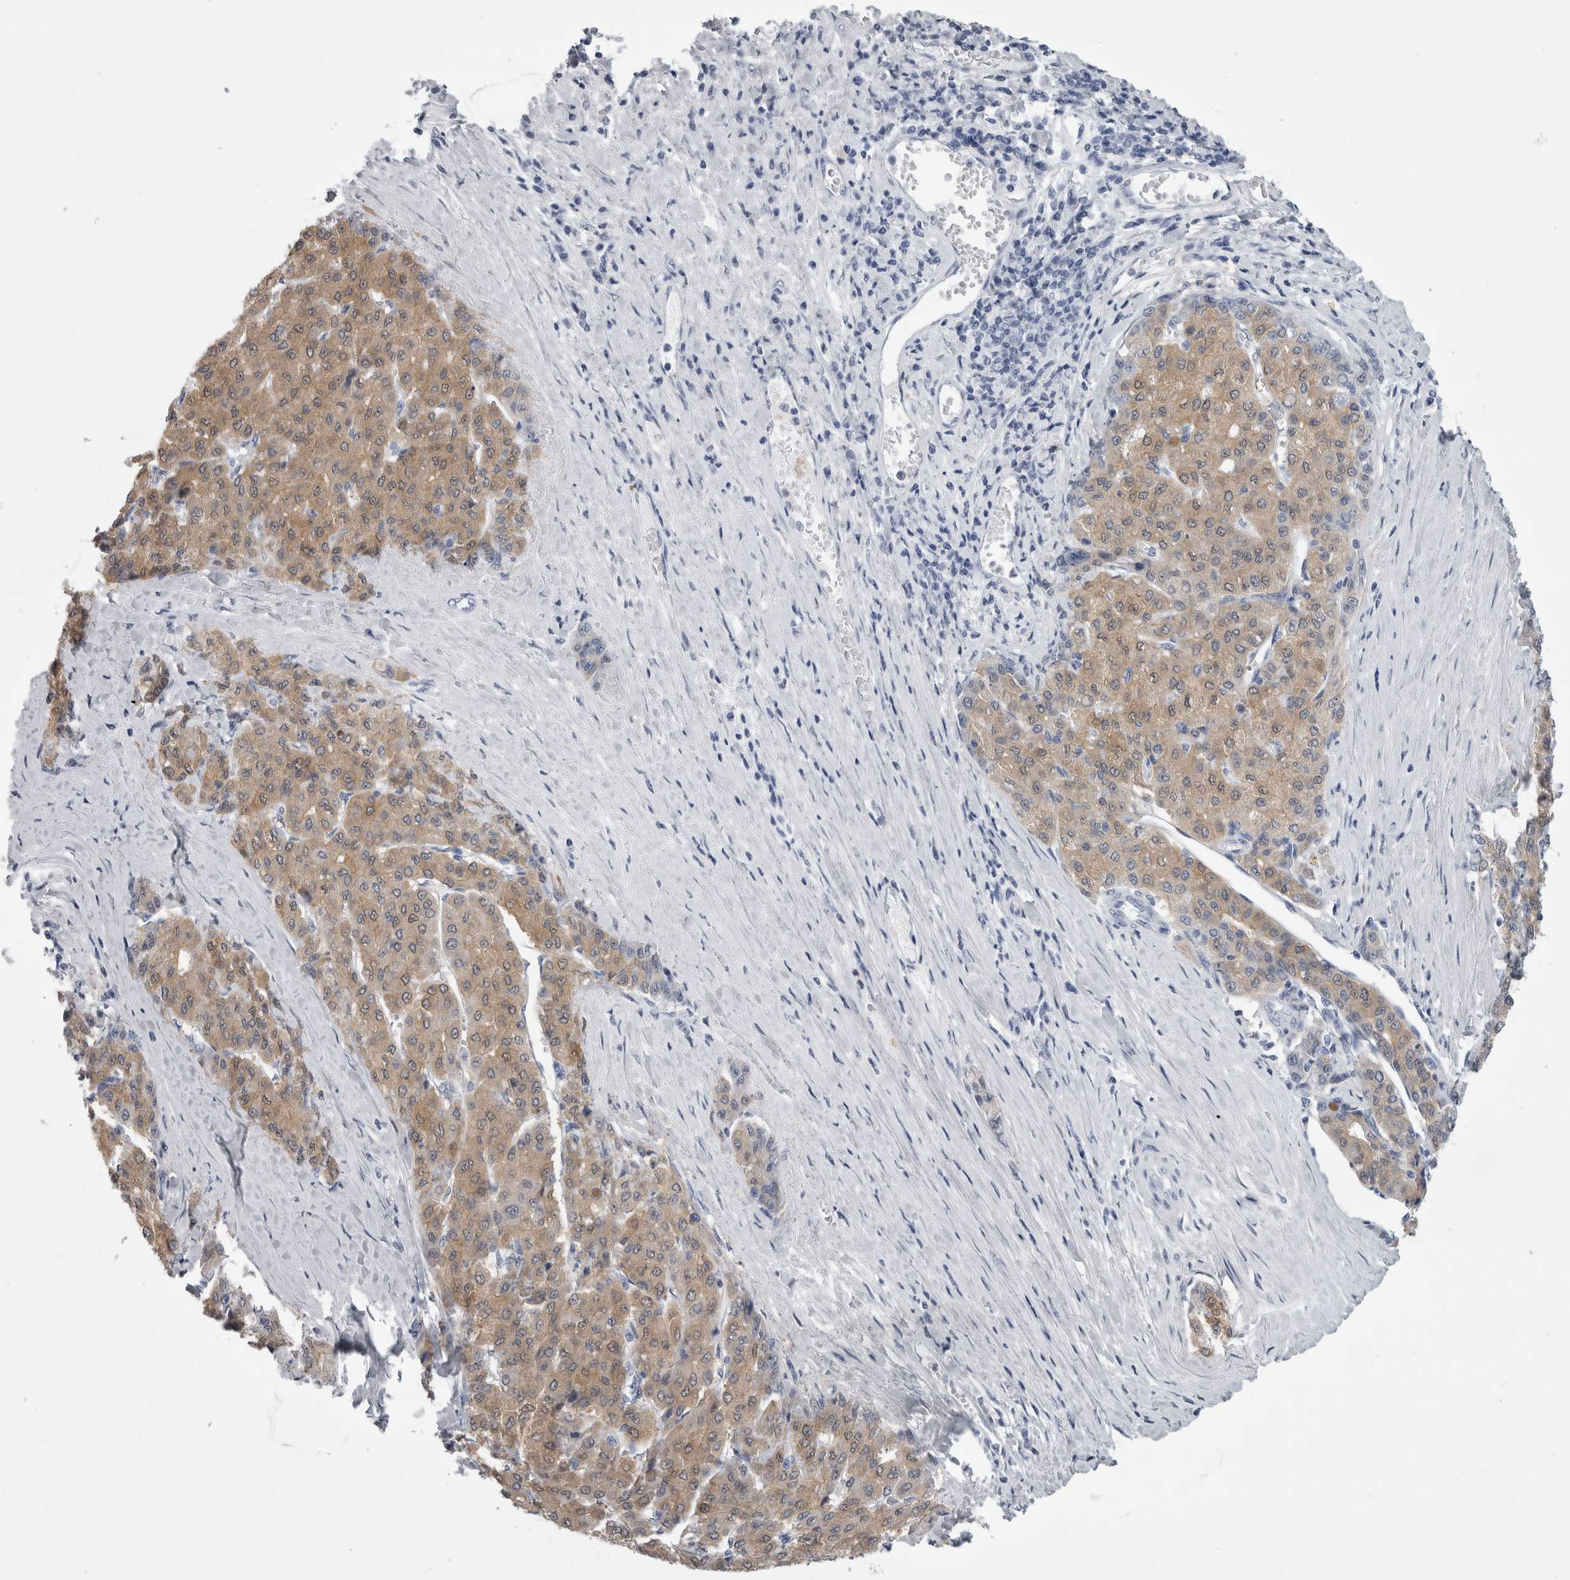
{"staining": {"intensity": "moderate", "quantity": ">75%", "location": "cytoplasmic/membranous"}, "tissue": "liver cancer", "cell_type": "Tumor cells", "image_type": "cancer", "snomed": [{"axis": "morphology", "description": "Carcinoma, Hepatocellular, NOS"}, {"axis": "topography", "description": "Liver"}], "caption": "The immunohistochemical stain labels moderate cytoplasmic/membranous positivity in tumor cells of liver cancer tissue.", "gene": "ALDH8A1", "patient": {"sex": "male", "age": 65}}